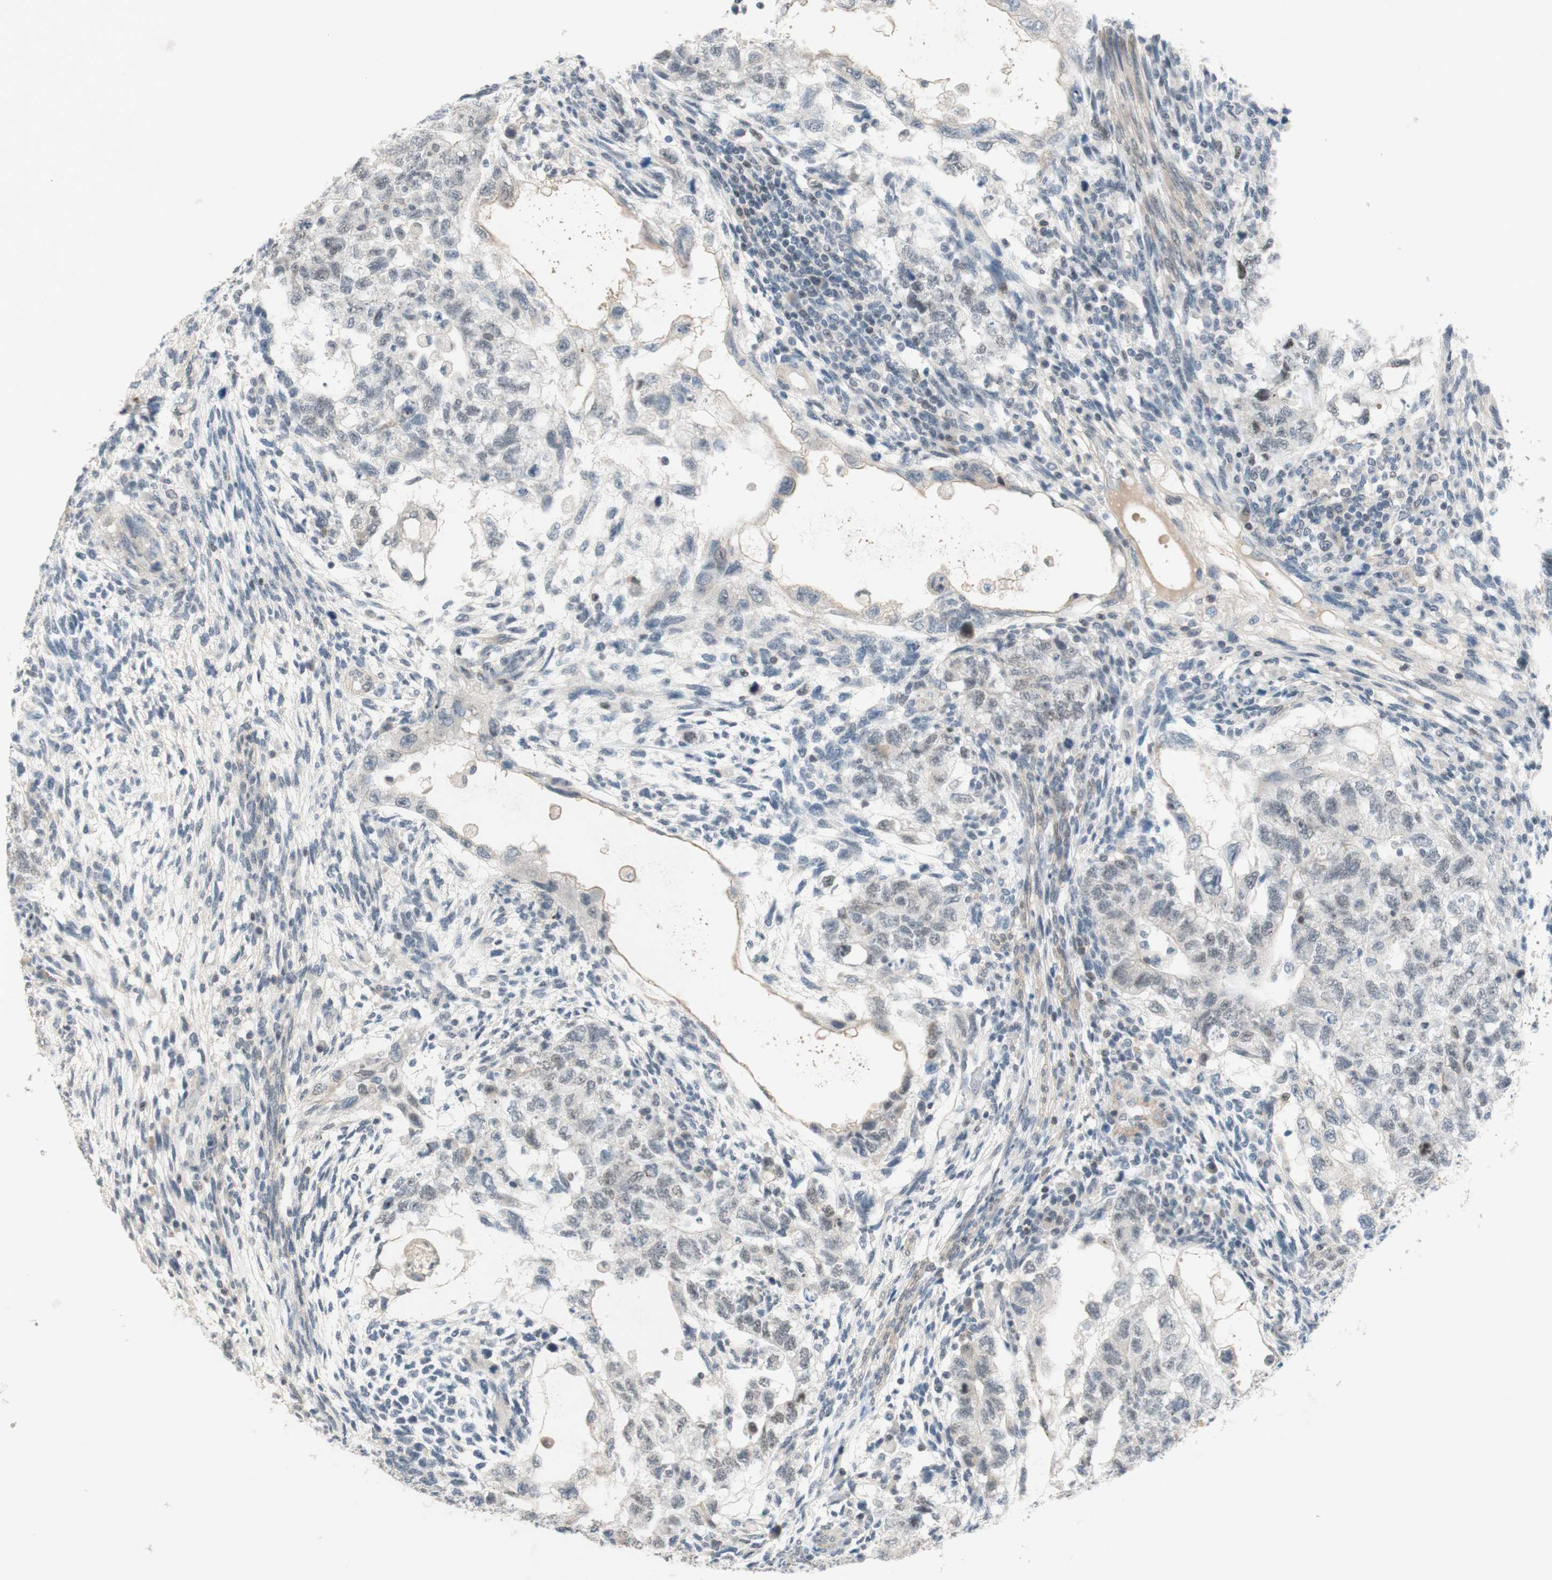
{"staining": {"intensity": "weak", "quantity": "<25%", "location": "nuclear"}, "tissue": "testis cancer", "cell_type": "Tumor cells", "image_type": "cancer", "snomed": [{"axis": "morphology", "description": "Normal tissue, NOS"}, {"axis": "morphology", "description": "Carcinoma, Embryonal, NOS"}, {"axis": "topography", "description": "Testis"}], "caption": "Tumor cells are negative for brown protein staining in testis cancer.", "gene": "JPH1", "patient": {"sex": "male", "age": 36}}